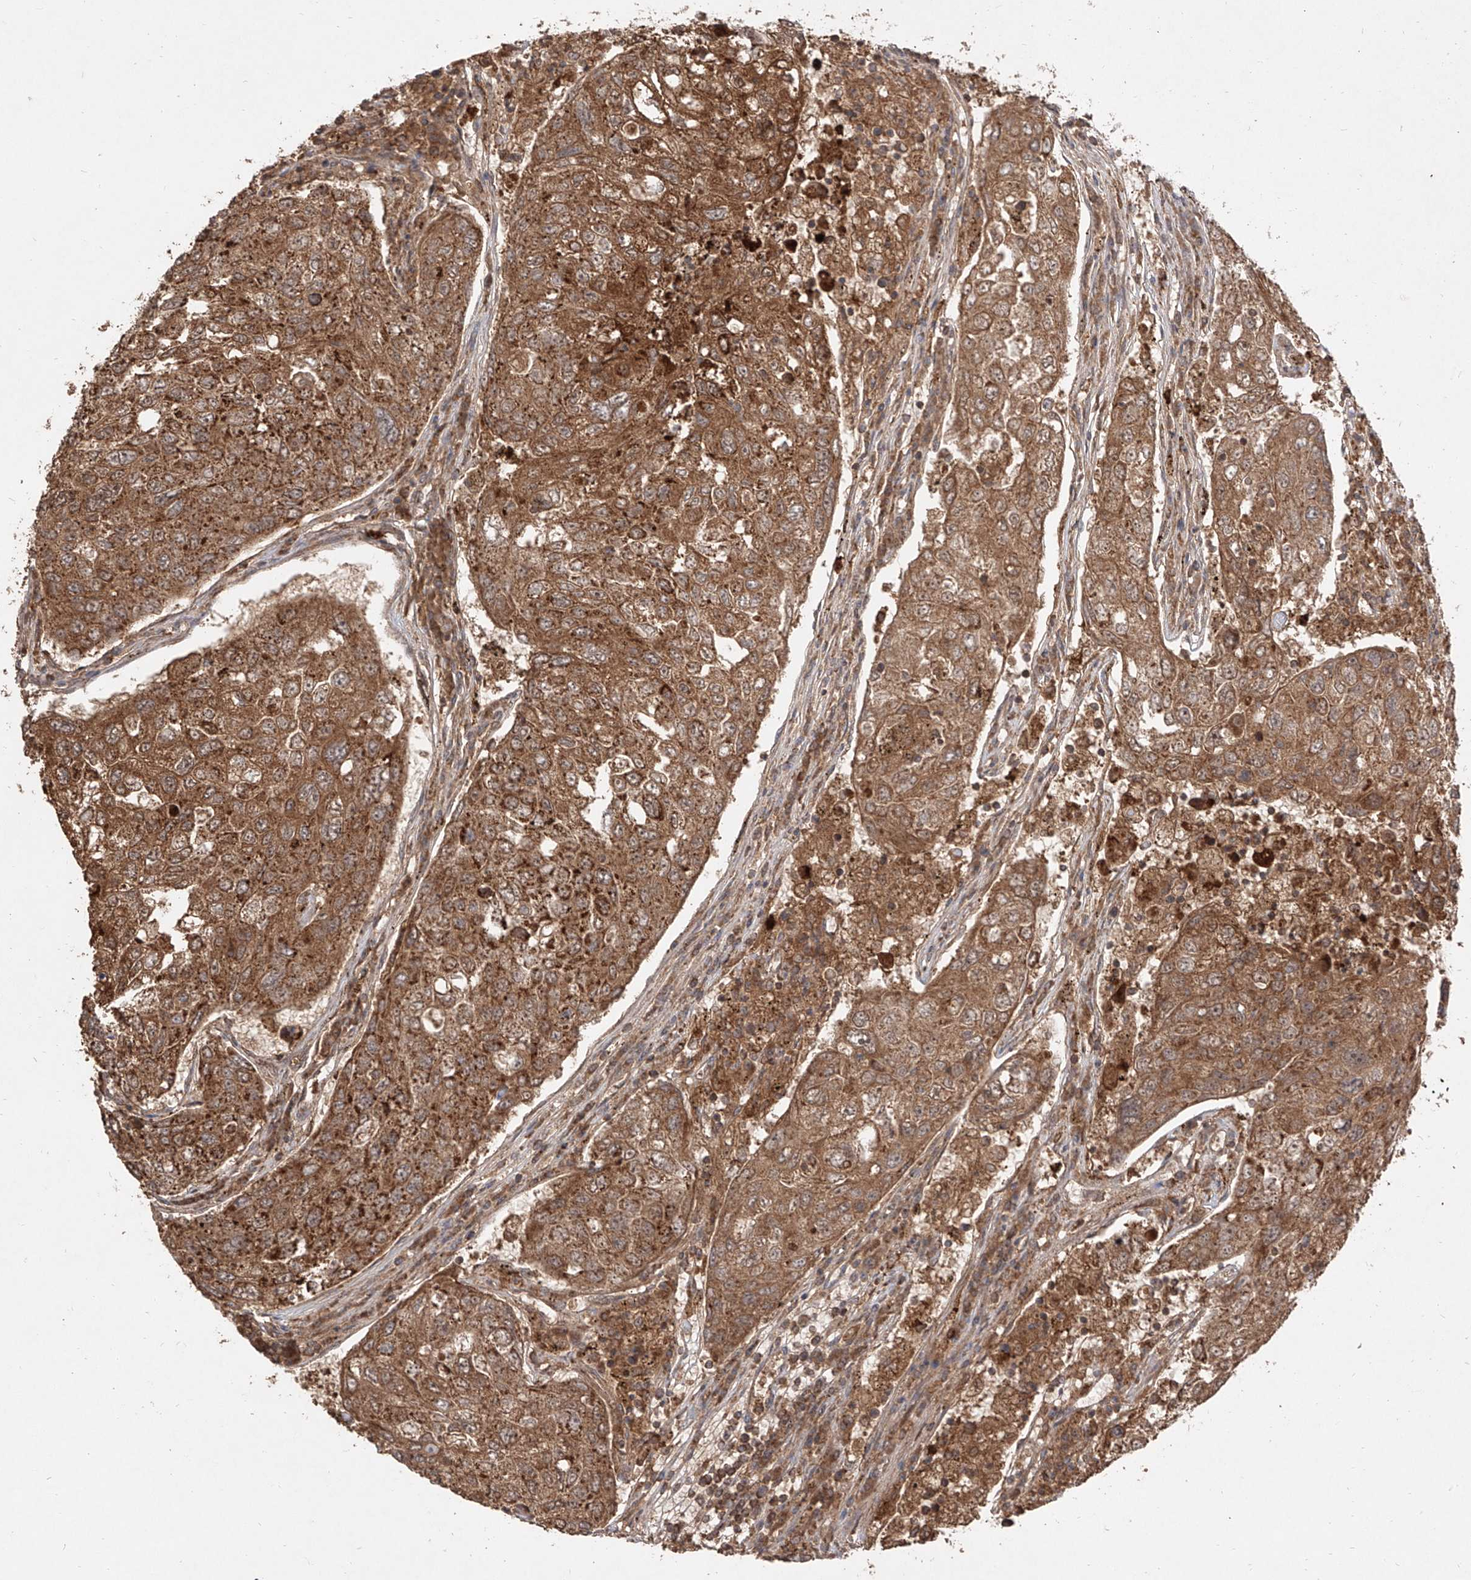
{"staining": {"intensity": "moderate", "quantity": ">75%", "location": "cytoplasmic/membranous"}, "tissue": "urothelial cancer", "cell_type": "Tumor cells", "image_type": "cancer", "snomed": [{"axis": "morphology", "description": "Urothelial carcinoma, High grade"}, {"axis": "topography", "description": "Lymph node"}, {"axis": "topography", "description": "Urinary bladder"}], "caption": "Protein expression by IHC exhibits moderate cytoplasmic/membranous staining in approximately >75% of tumor cells in urothelial cancer.", "gene": "AIM2", "patient": {"sex": "male", "age": 51}}